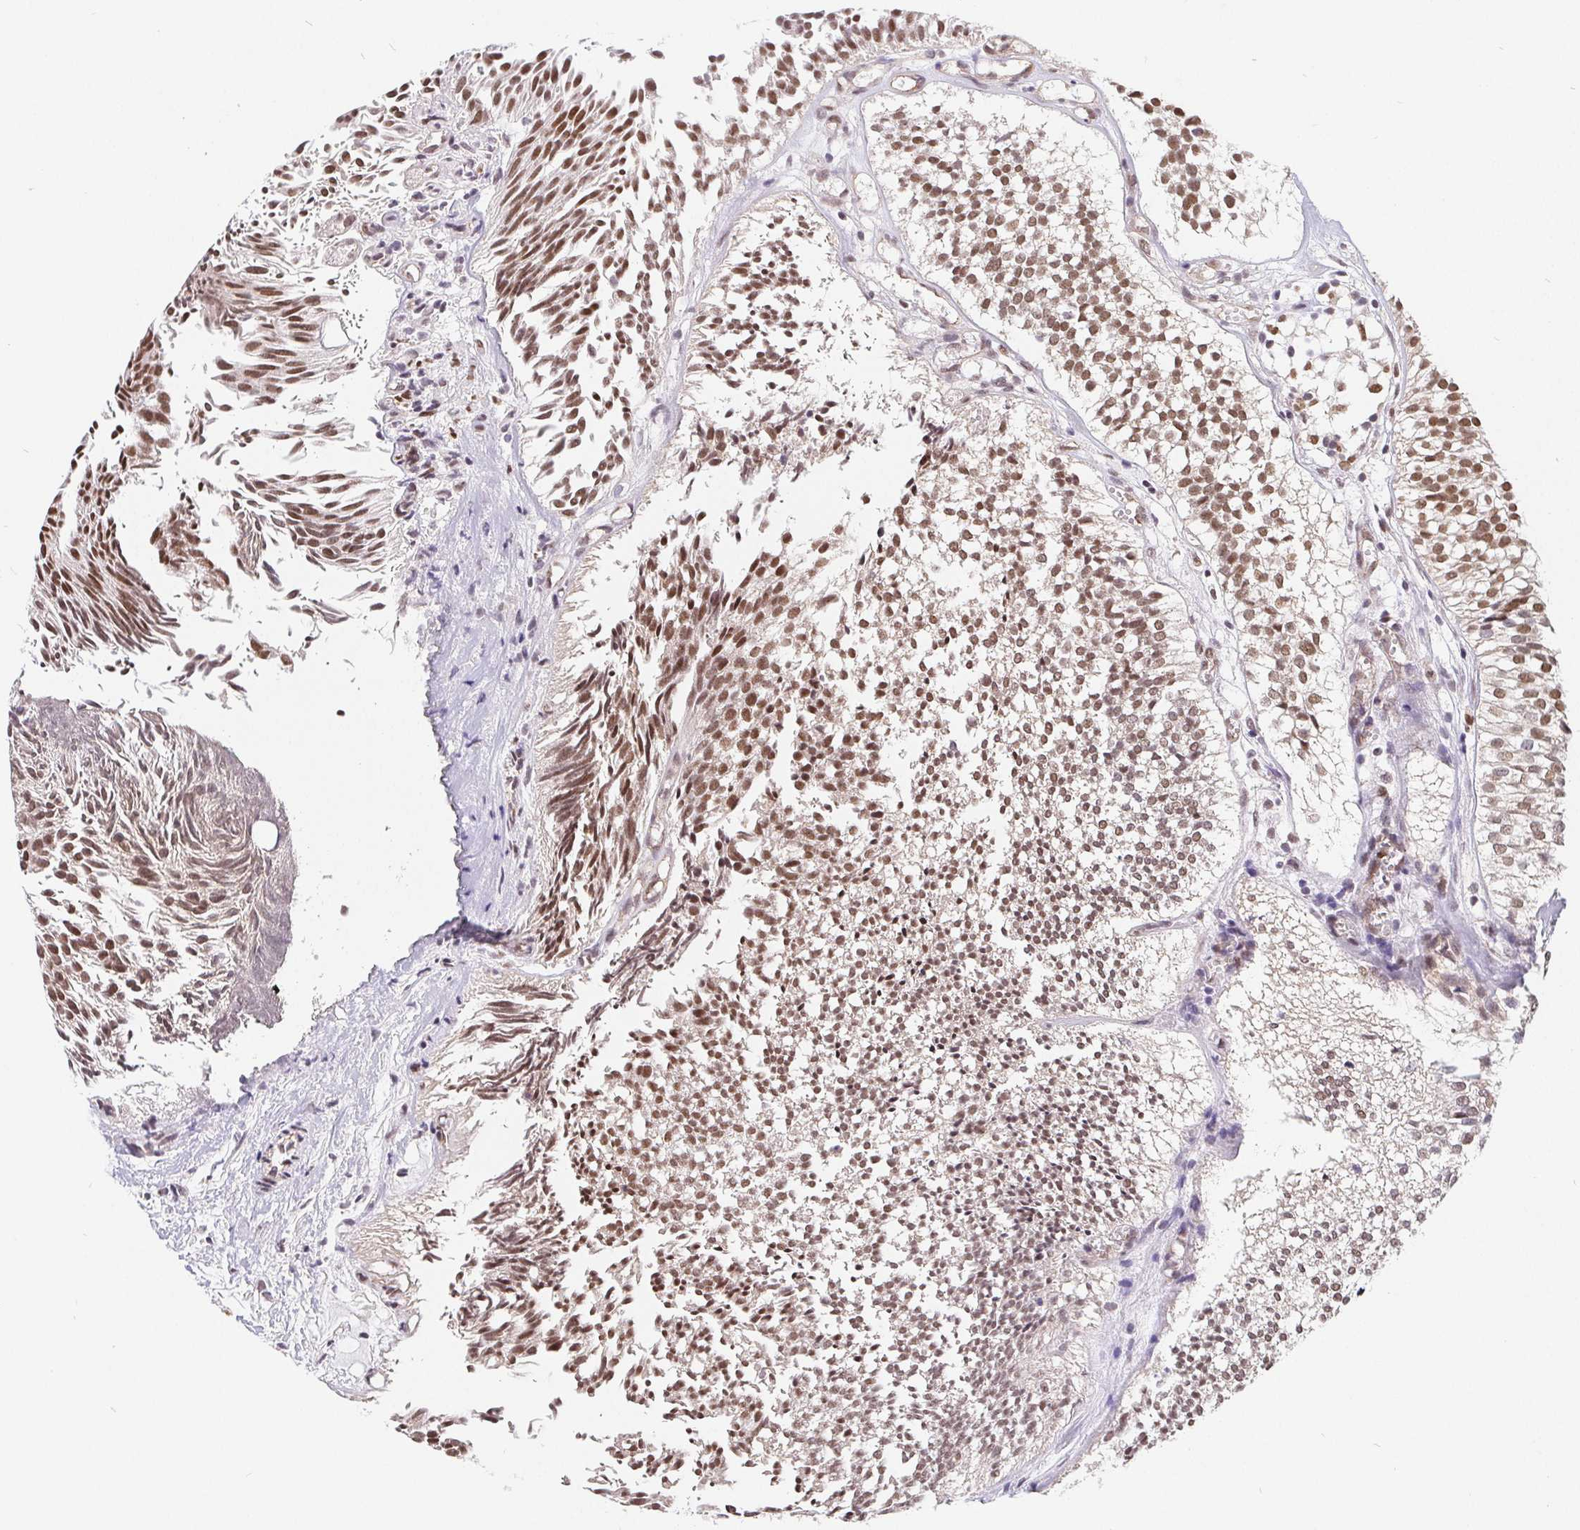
{"staining": {"intensity": "moderate", "quantity": ">75%", "location": "nuclear"}, "tissue": "urothelial cancer", "cell_type": "Tumor cells", "image_type": "cancer", "snomed": [{"axis": "morphology", "description": "Urothelial carcinoma, Low grade"}, {"axis": "topography", "description": "Urinary bladder"}], "caption": "An immunohistochemistry micrograph of tumor tissue is shown. Protein staining in brown labels moderate nuclear positivity in low-grade urothelial carcinoma within tumor cells.", "gene": "POU2F1", "patient": {"sex": "male", "age": 91}}